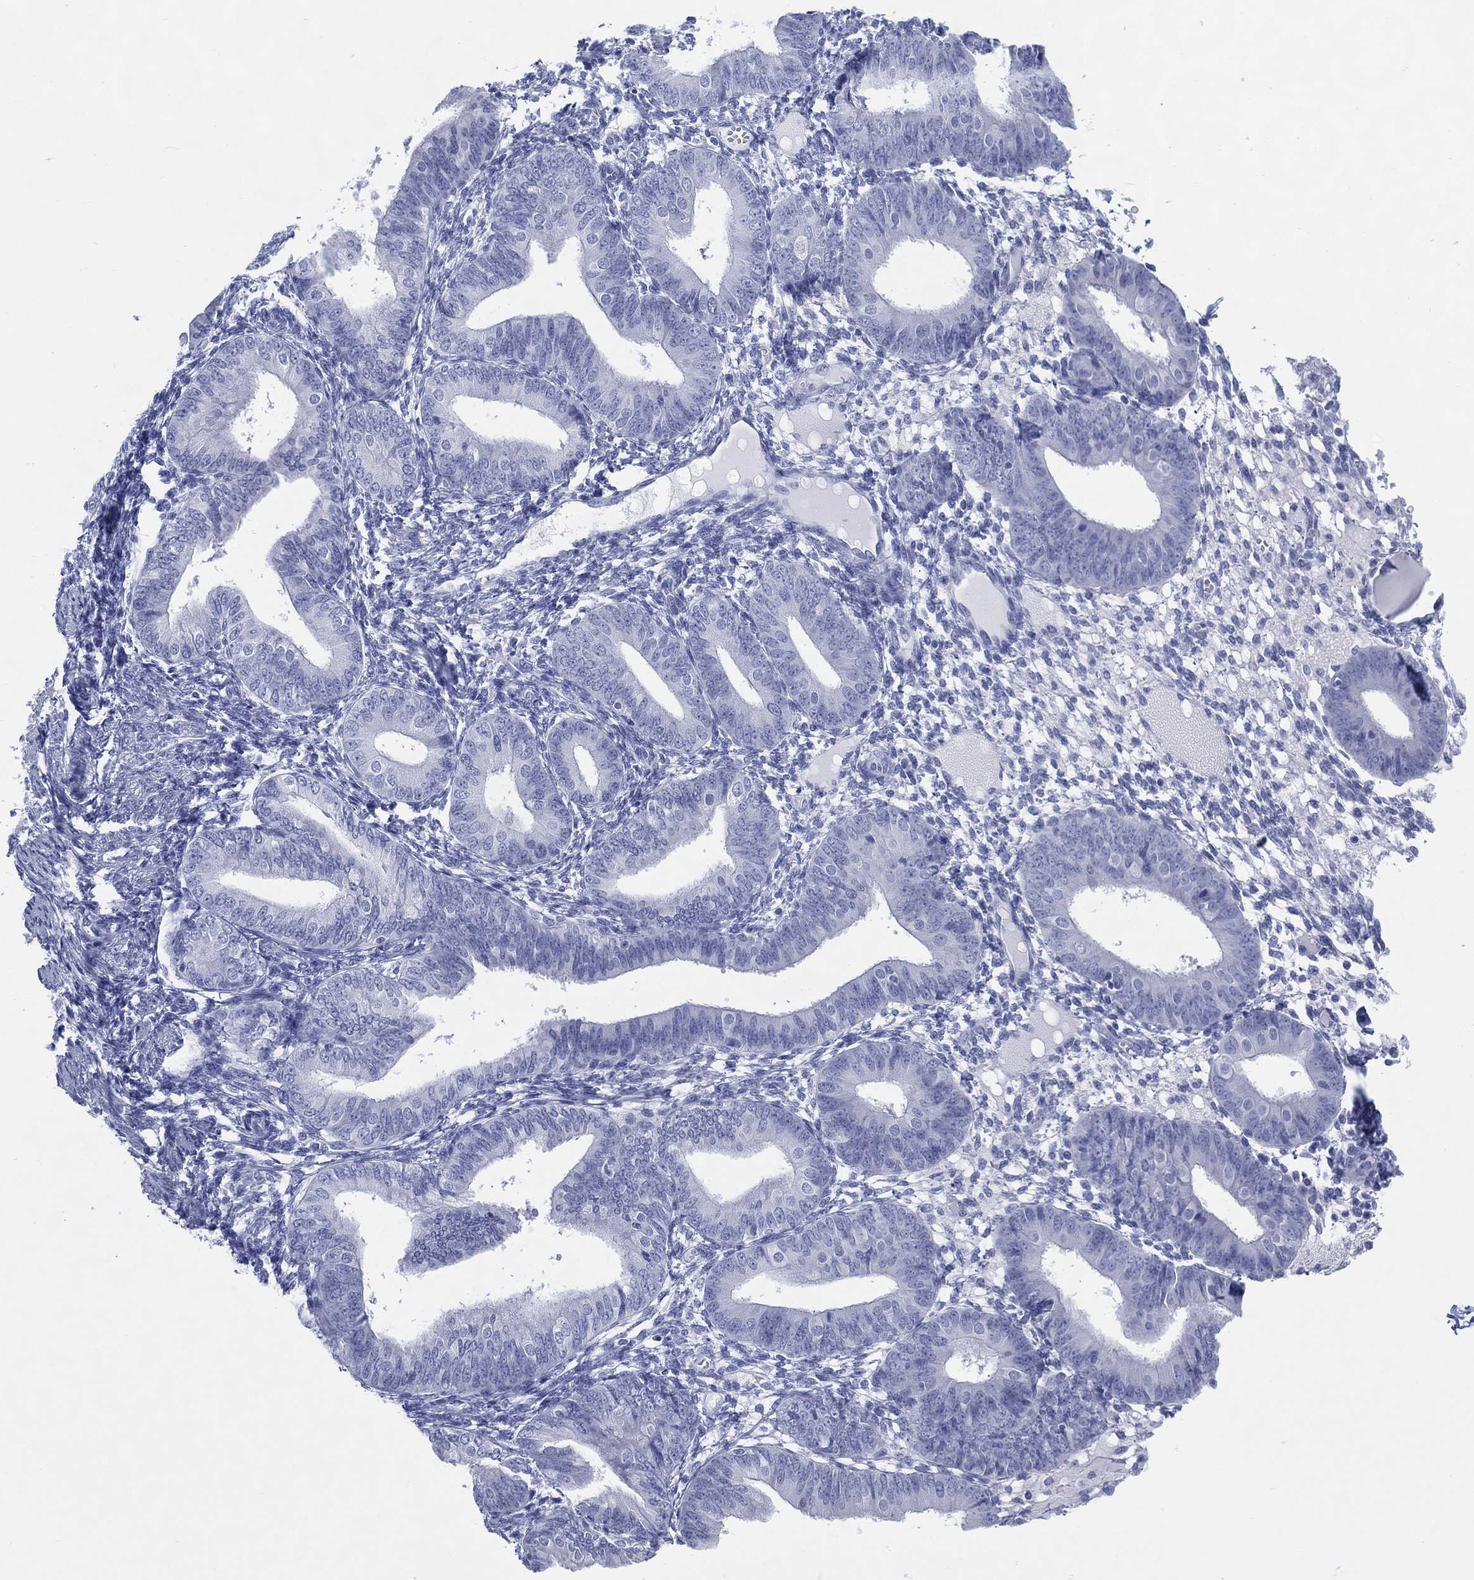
{"staining": {"intensity": "negative", "quantity": "none", "location": "none"}, "tissue": "endometrium", "cell_type": "Cells in endometrial stroma", "image_type": "normal", "snomed": [{"axis": "morphology", "description": "Normal tissue, NOS"}, {"axis": "topography", "description": "Endometrium"}], "caption": "Immunohistochemical staining of benign human endometrium demonstrates no significant expression in cells in endometrial stroma.", "gene": "ENSG00000285953", "patient": {"sex": "female", "age": 39}}